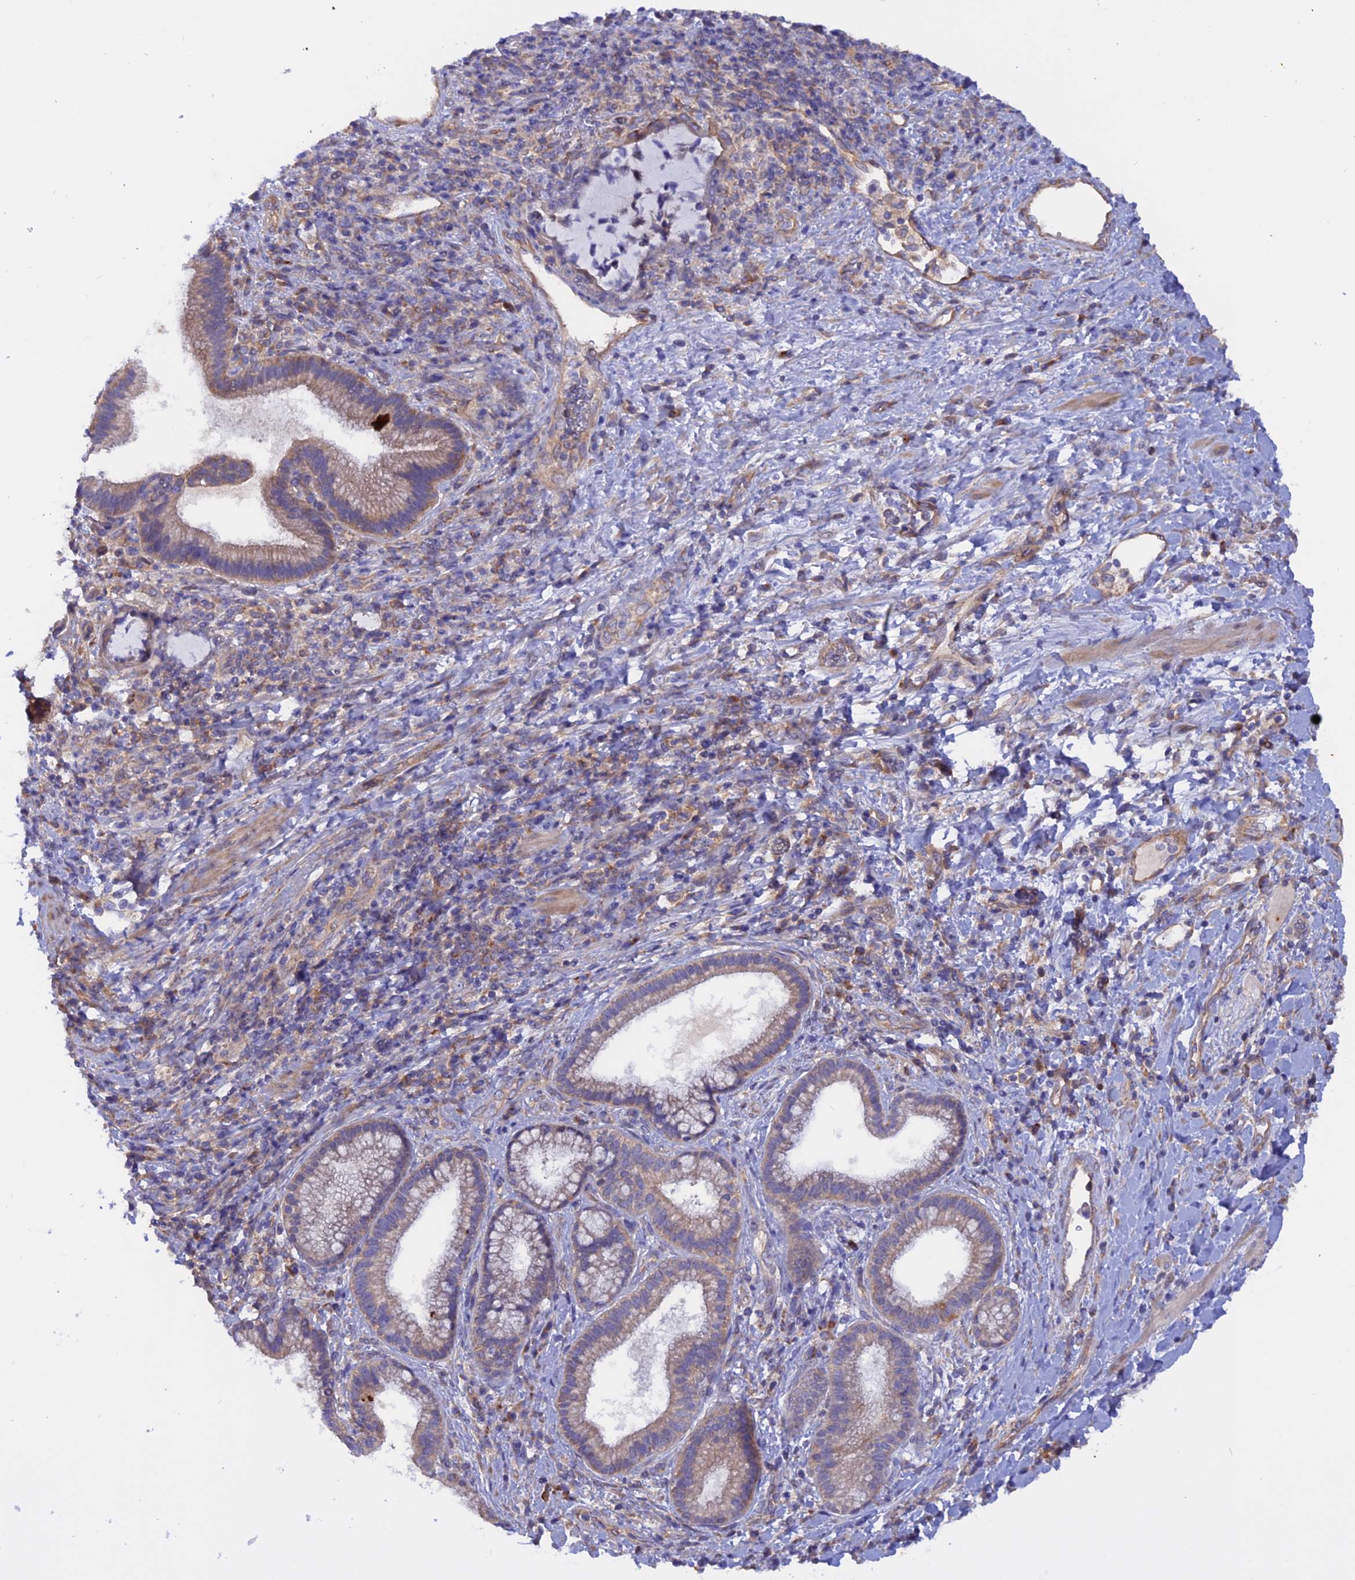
{"staining": {"intensity": "weak", "quantity": ">75%", "location": "cytoplasmic/membranous"}, "tissue": "pancreatic cancer", "cell_type": "Tumor cells", "image_type": "cancer", "snomed": [{"axis": "morphology", "description": "Normal tissue, NOS"}, {"axis": "morphology", "description": "Adenocarcinoma, NOS"}, {"axis": "topography", "description": "Pancreas"}], "caption": "Adenocarcinoma (pancreatic) was stained to show a protein in brown. There is low levels of weak cytoplasmic/membranous positivity in approximately >75% of tumor cells.", "gene": "HYCC1", "patient": {"sex": "female", "age": 55}}